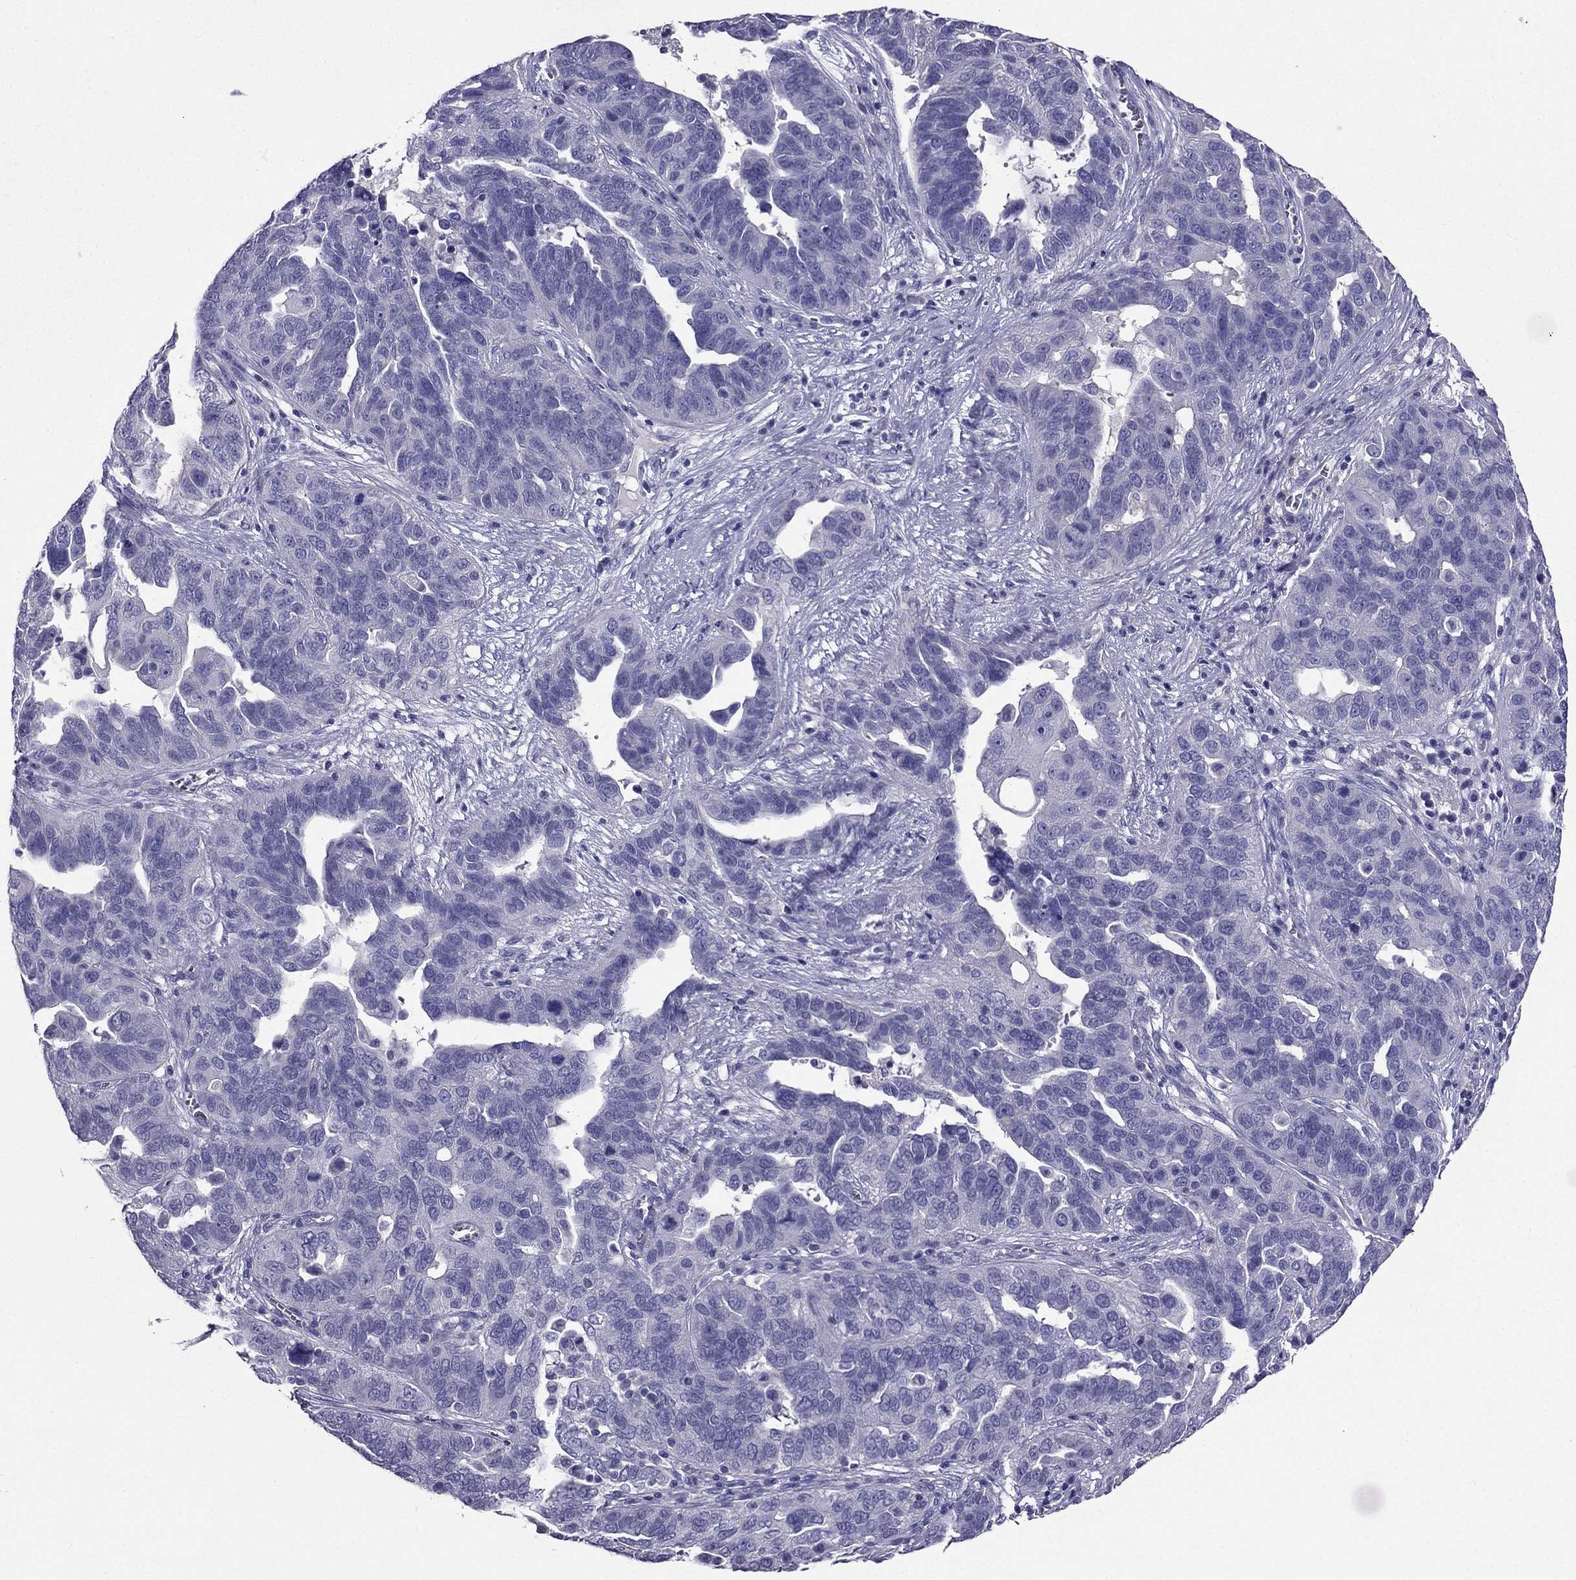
{"staining": {"intensity": "negative", "quantity": "none", "location": "none"}, "tissue": "ovarian cancer", "cell_type": "Tumor cells", "image_type": "cancer", "snomed": [{"axis": "morphology", "description": "Carcinoma, endometroid"}, {"axis": "topography", "description": "Soft tissue"}, {"axis": "topography", "description": "Ovary"}], "caption": "Immunohistochemistry (IHC) micrograph of neoplastic tissue: ovarian cancer (endometroid carcinoma) stained with DAB (3,3'-diaminobenzidine) reveals no significant protein positivity in tumor cells.", "gene": "ZNF541", "patient": {"sex": "female", "age": 52}}